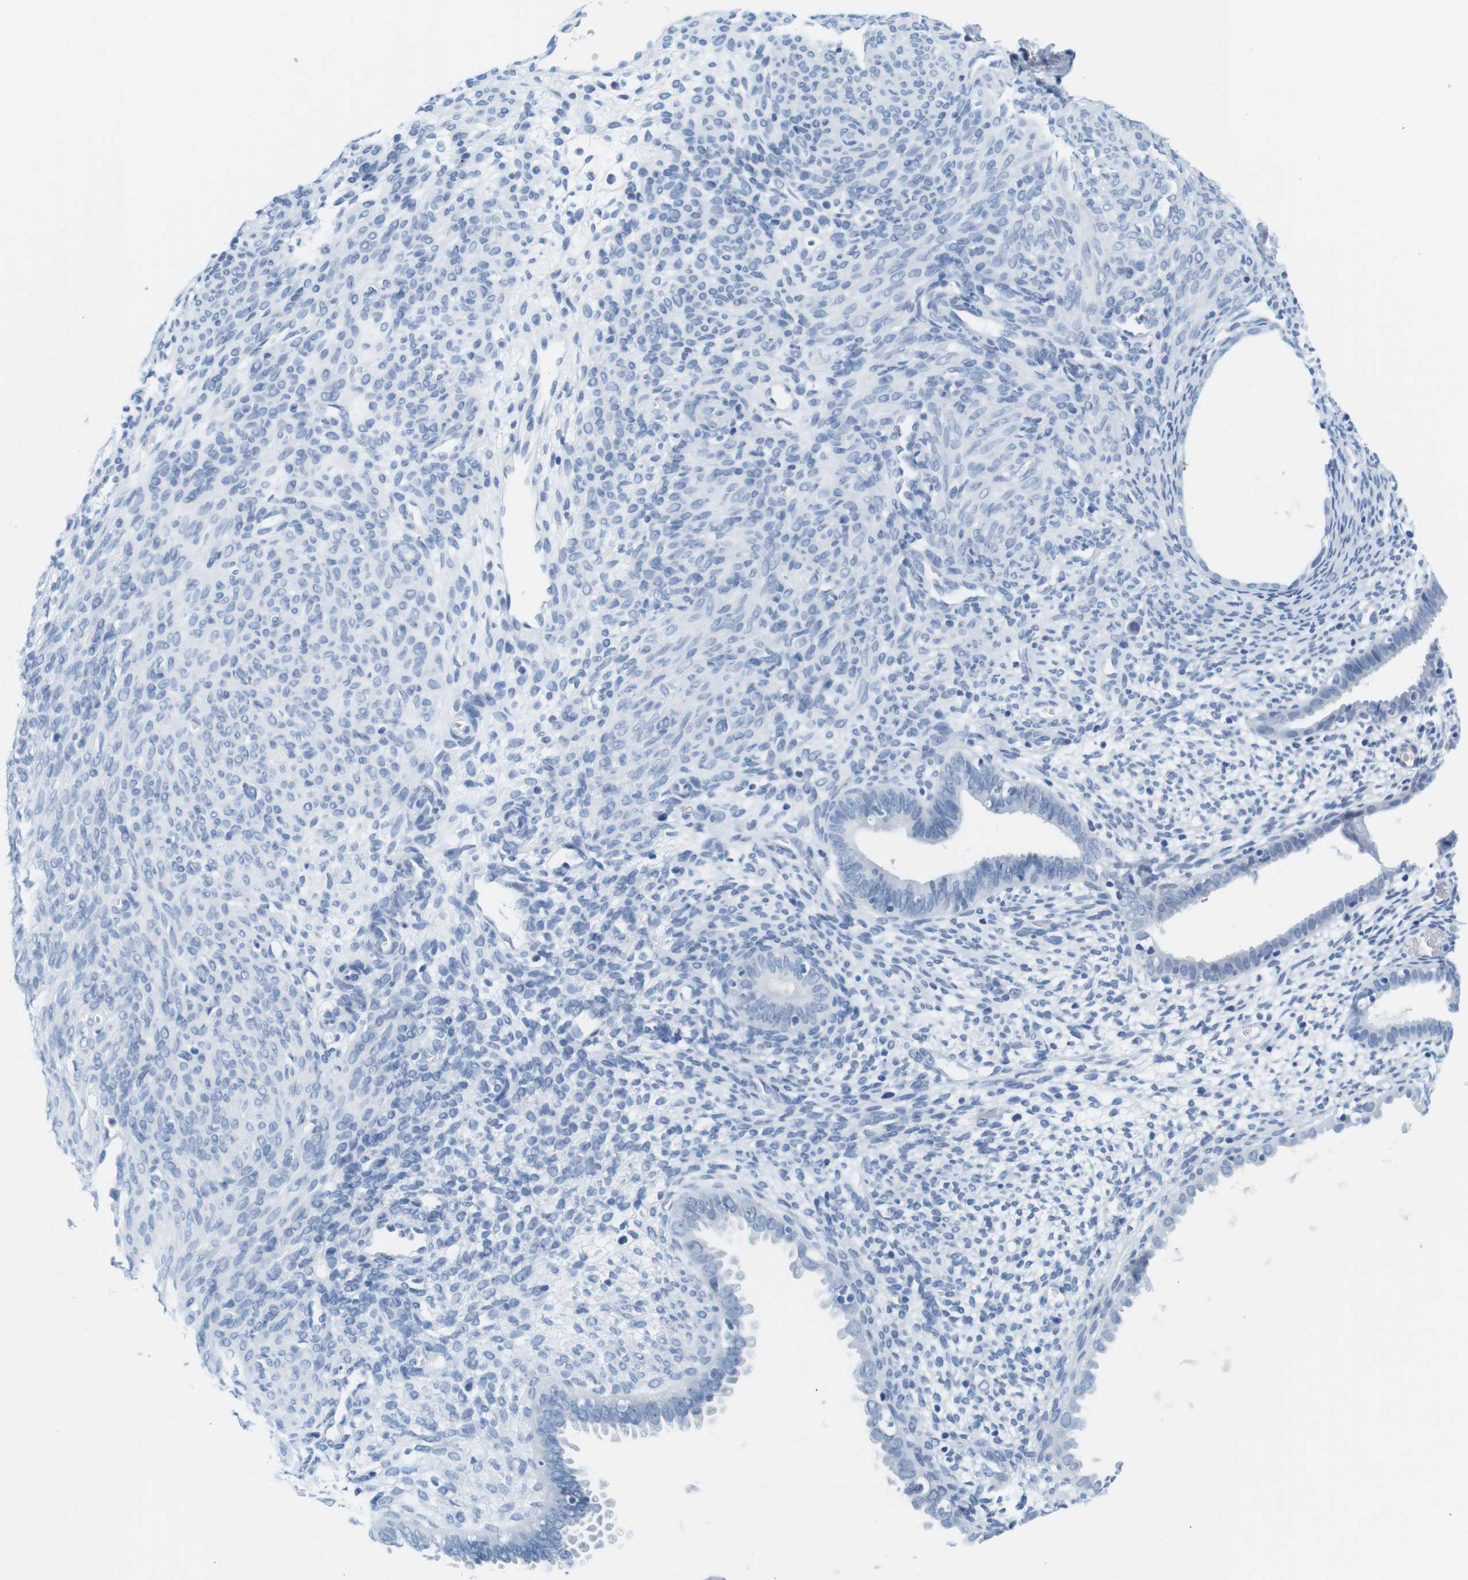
{"staining": {"intensity": "negative", "quantity": "none", "location": "none"}, "tissue": "endometrium", "cell_type": "Cells in endometrial stroma", "image_type": "normal", "snomed": [{"axis": "morphology", "description": "Normal tissue, NOS"}, {"axis": "morphology", "description": "Atrophy, NOS"}, {"axis": "topography", "description": "Uterus"}, {"axis": "topography", "description": "Endometrium"}], "caption": "Unremarkable endometrium was stained to show a protein in brown. There is no significant positivity in cells in endometrial stroma. (DAB (3,3'-diaminobenzidine) immunohistochemistry (IHC), high magnification).", "gene": "CYP2C9", "patient": {"sex": "female", "age": 68}}